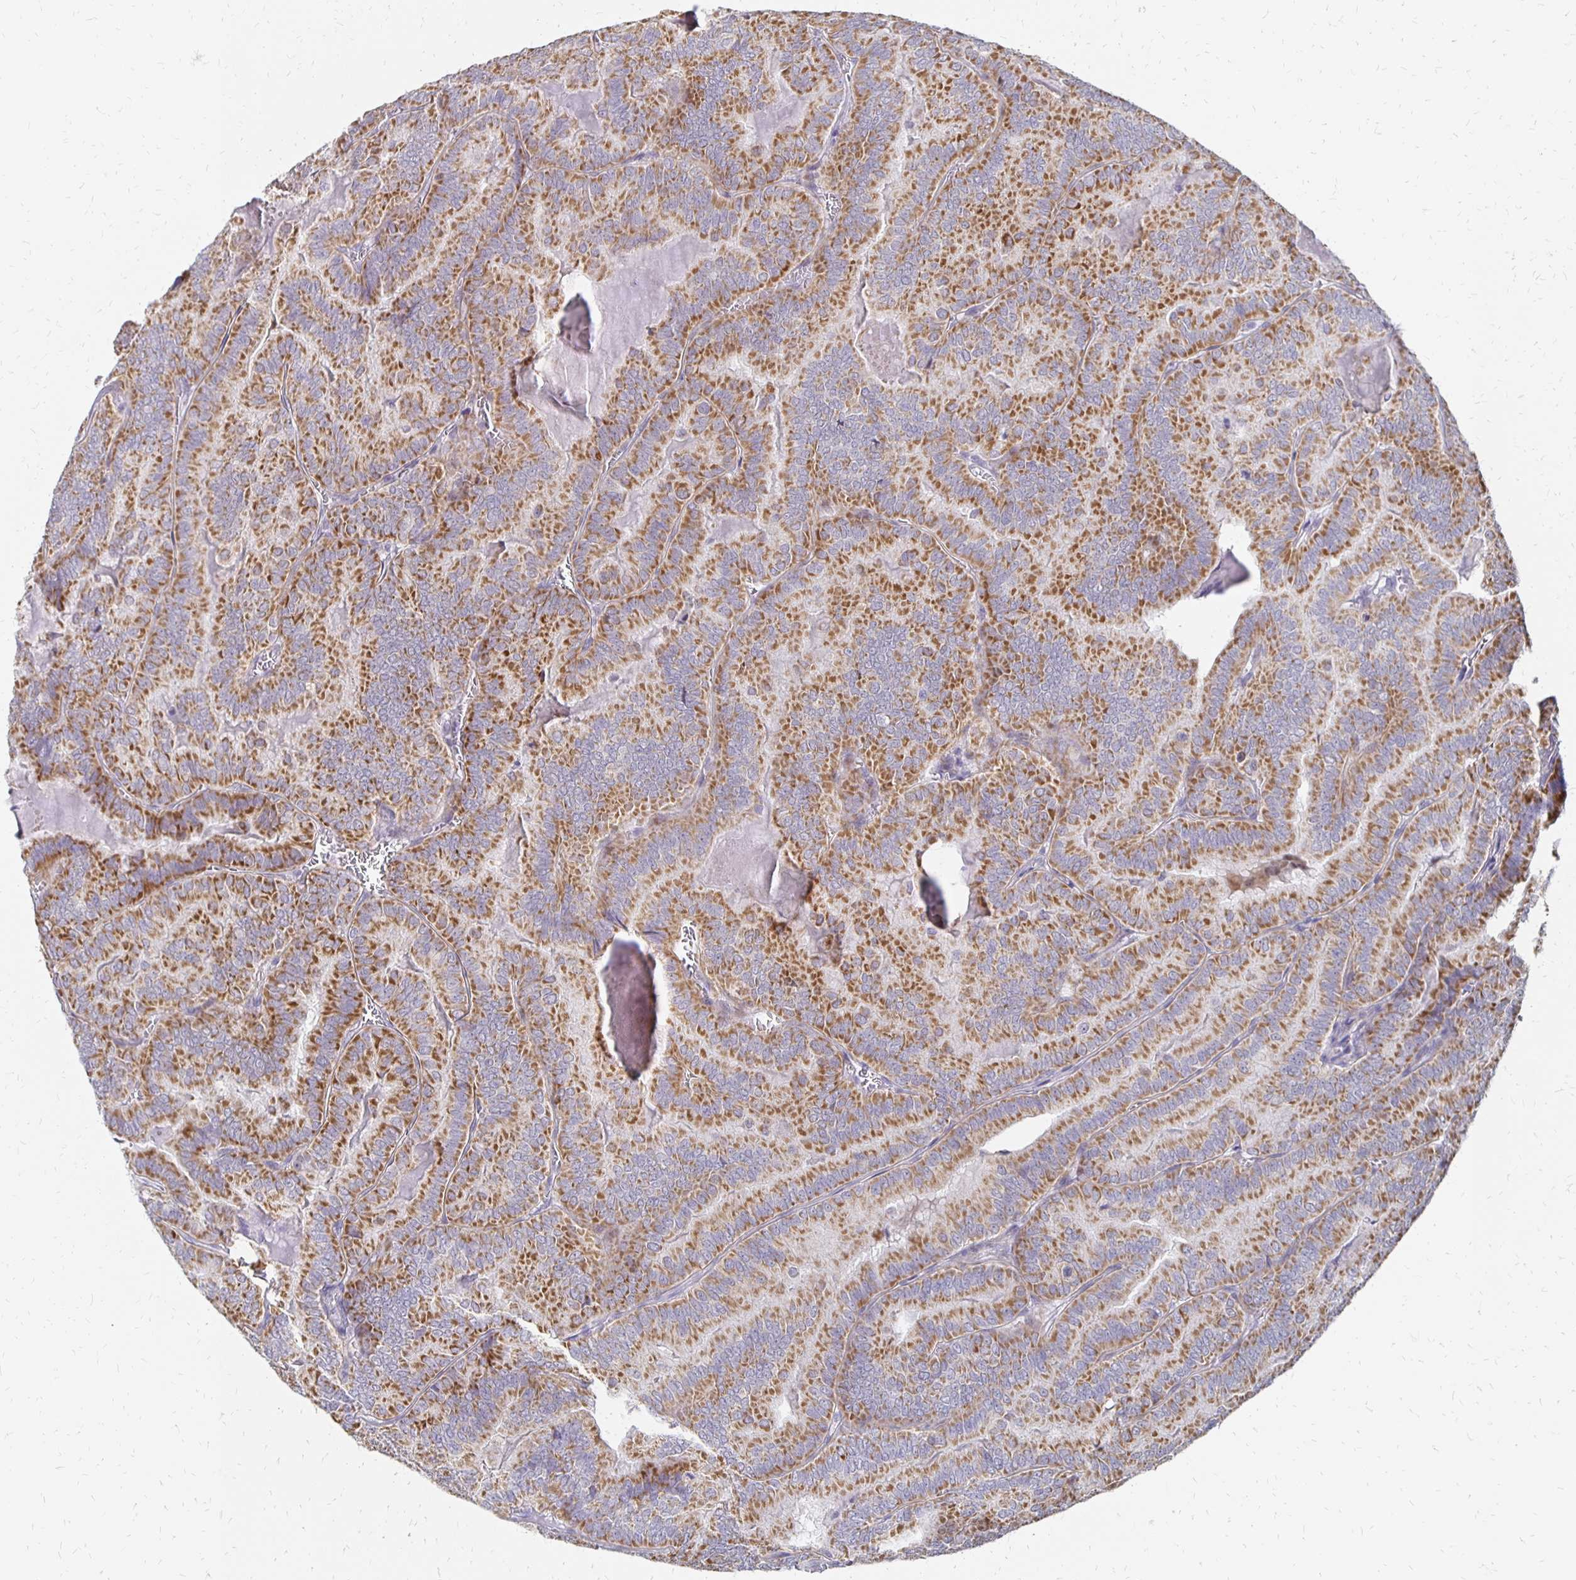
{"staining": {"intensity": "strong", "quantity": ">75%", "location": "cytoplasmic/membranous"}, "tissue": "thyroid cancer", "cell_type": "Tumor cells", "image_type": "cancer", "snomed": [{"axis": "morphology", "description": "Papillary adenocarcinoma, NOS"}, {"axis": "topography", "description": "Thyroid gland"}], "caption": "A high amount of strong cytoplasmic/membranous staining is present in approximately >75% of tumor cells in papillary adenocarcinoma (thyroid) tissue.", "gene": "ATOSB", "patient": {"sex": "female", "age": 75}}